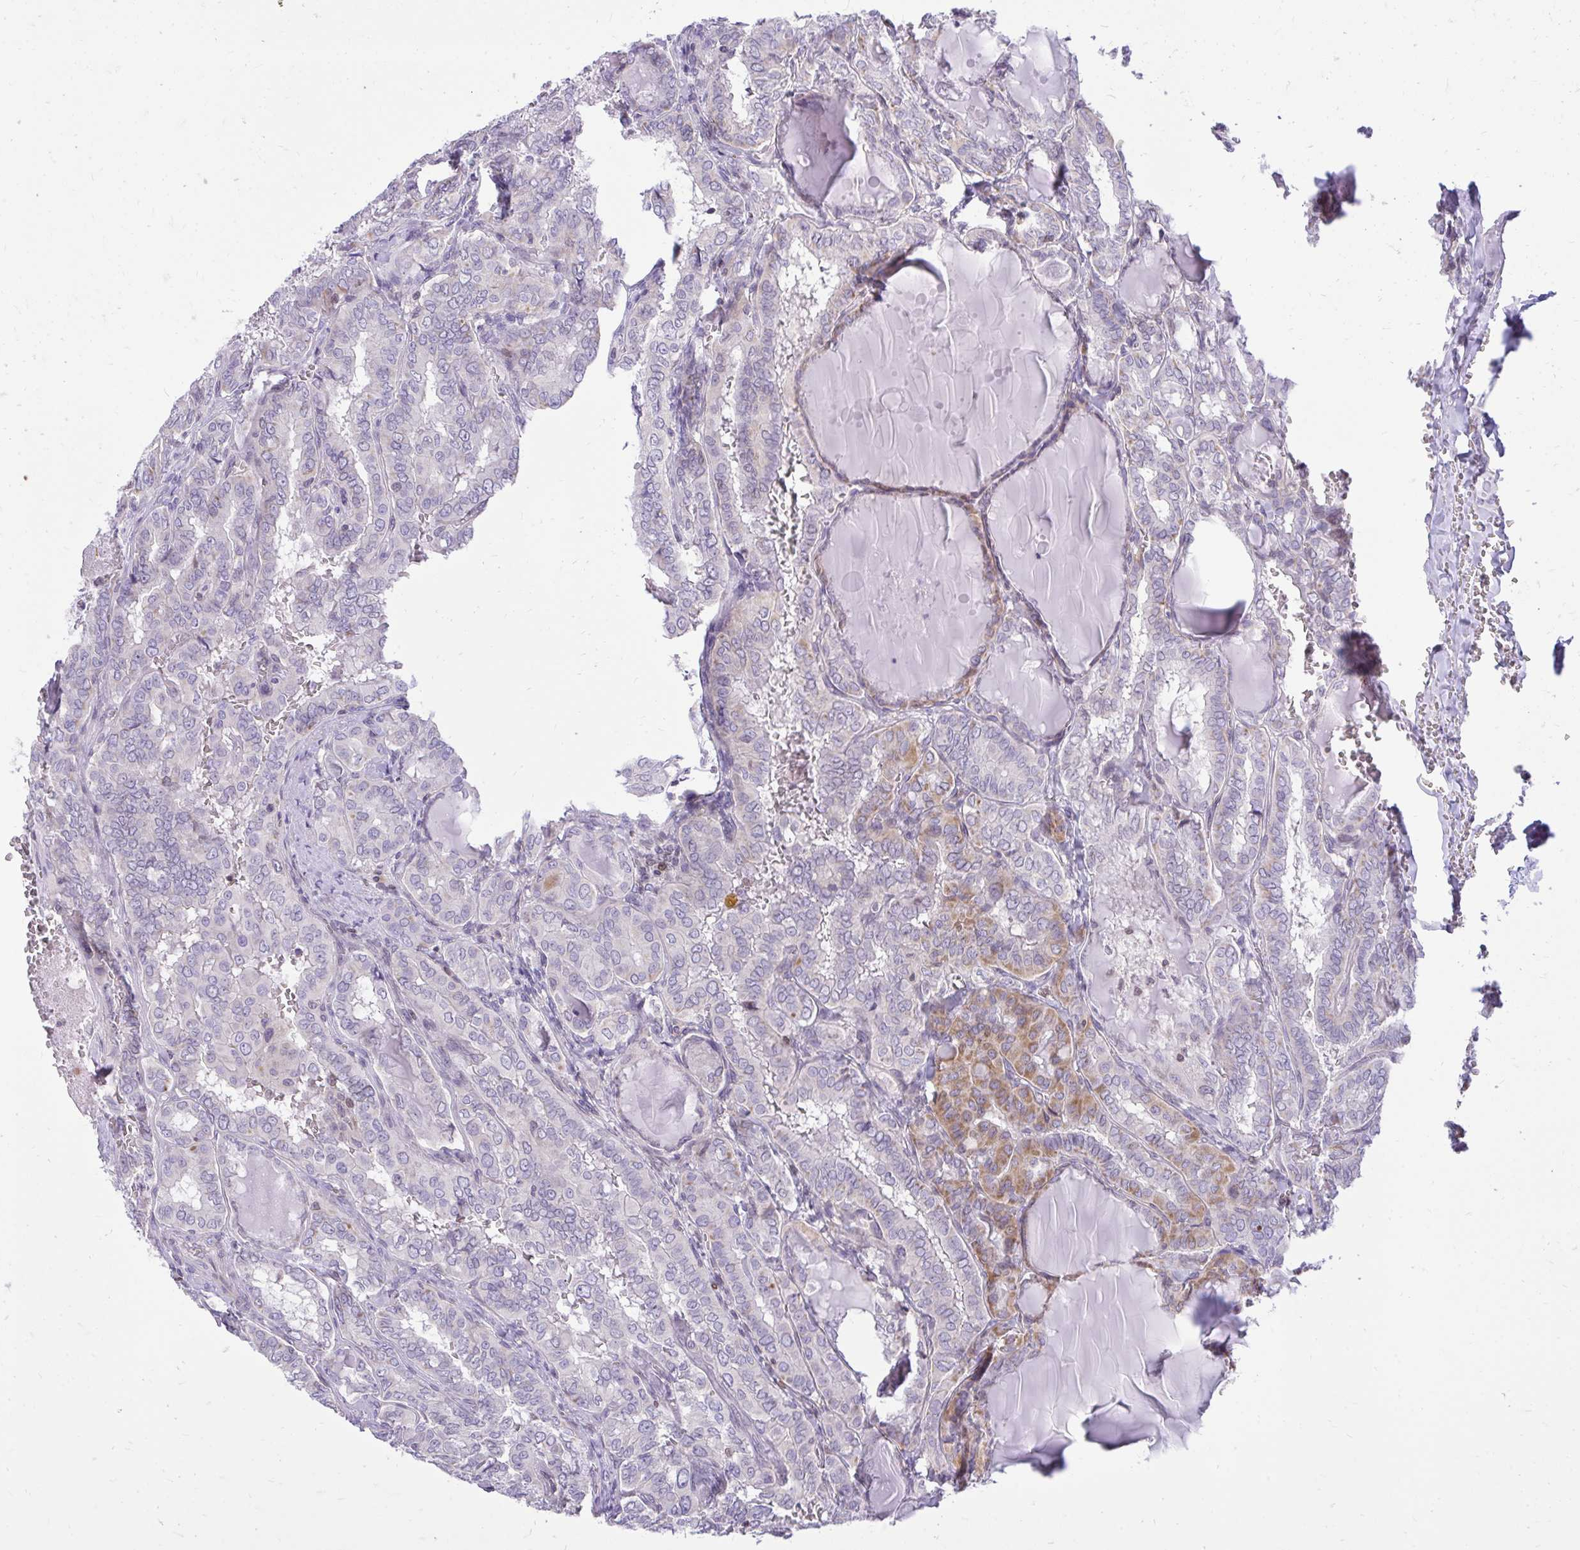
{"staining": {"intensity": "moderate", "quantity": "<25%", "location": "cytoplasmic/membranous"}, "tissue": "thyroid cancer", "cell_type": "Tumor cells", "image_type": "cancer", "snomed": [{"axis": "morphology", "description": "Papillary adenocarcinoma, NOS"}, {"axis": "topography", "description": "Thyroid gland"}], "caption": "Protein staining exhibits moderate cytoplasmic/membranous expression in about <25% of tumor cells in thyroid papillary adenocarcinoma.", "gene": "RPS6KA2", "patient": {"sex": "female", "age": 46}}